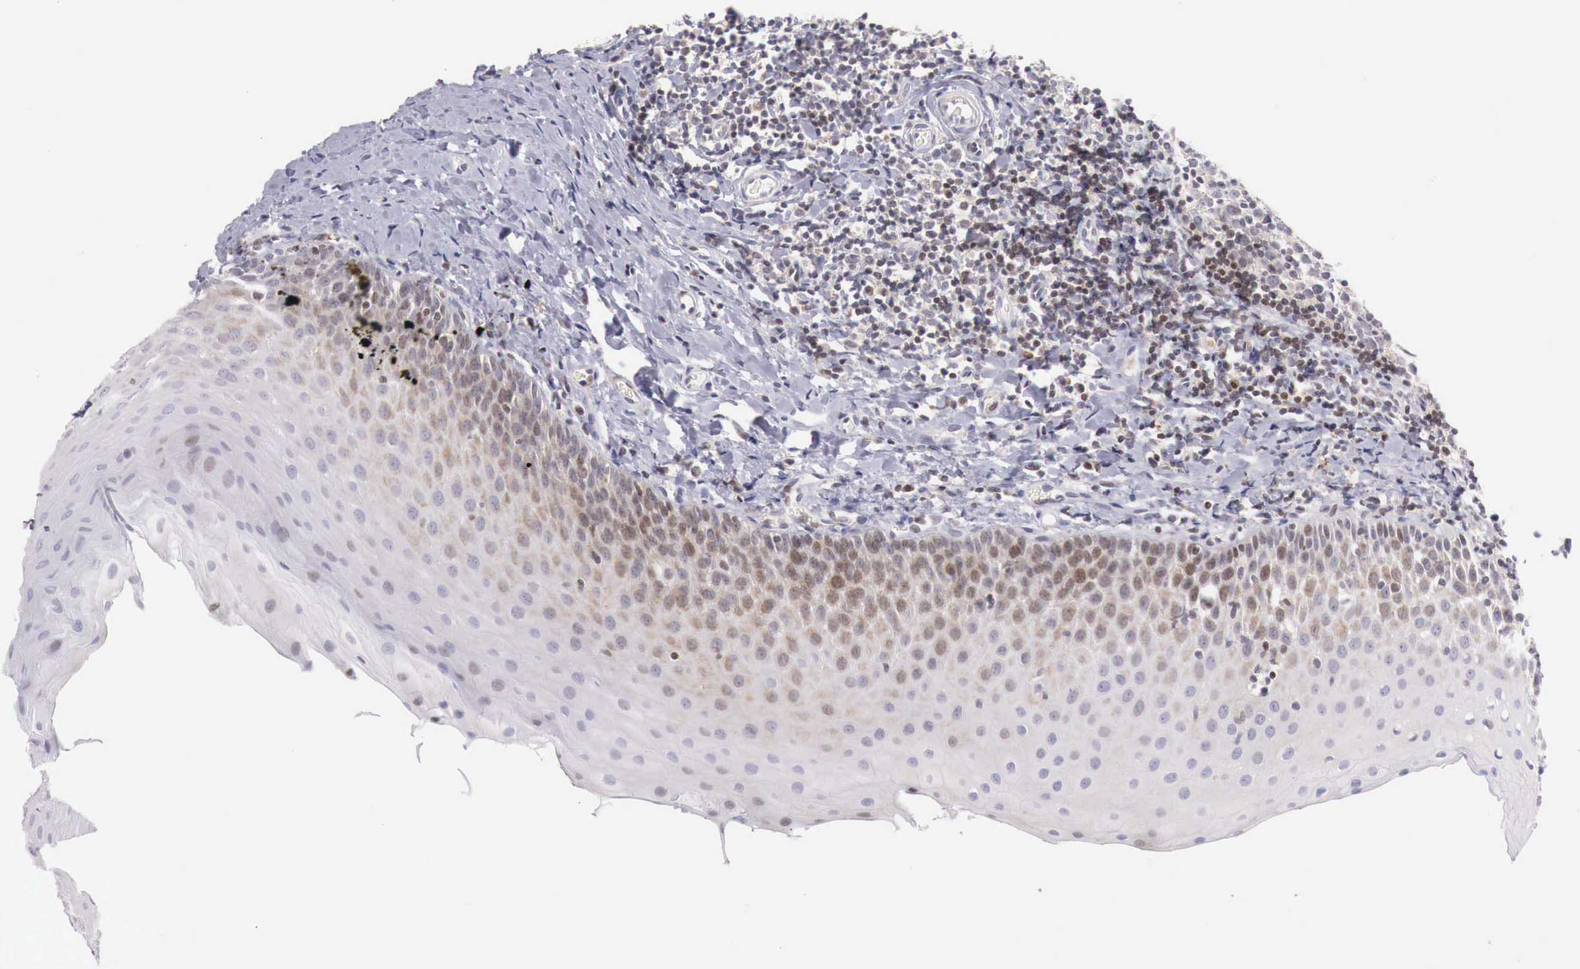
{"staining": {"intensity": "moderate", "quantity": "<25%", "location": "nuclear"}, "tissue": "tonsil", "cell_type": "Germinal center cells", "image_type": "normal", "snomed": [{"axis": "morphology", "description": "Normal tissue, NOS"}, {"axis": "topography", "description": "Tonsil"}], "caption": "The immunohistochemical stain shows moderate nuclear positivity in germinal center cells of unremarkable tonsil.", "gene": "CLCN5", "patient": {"sex": "female", "age": 41}}